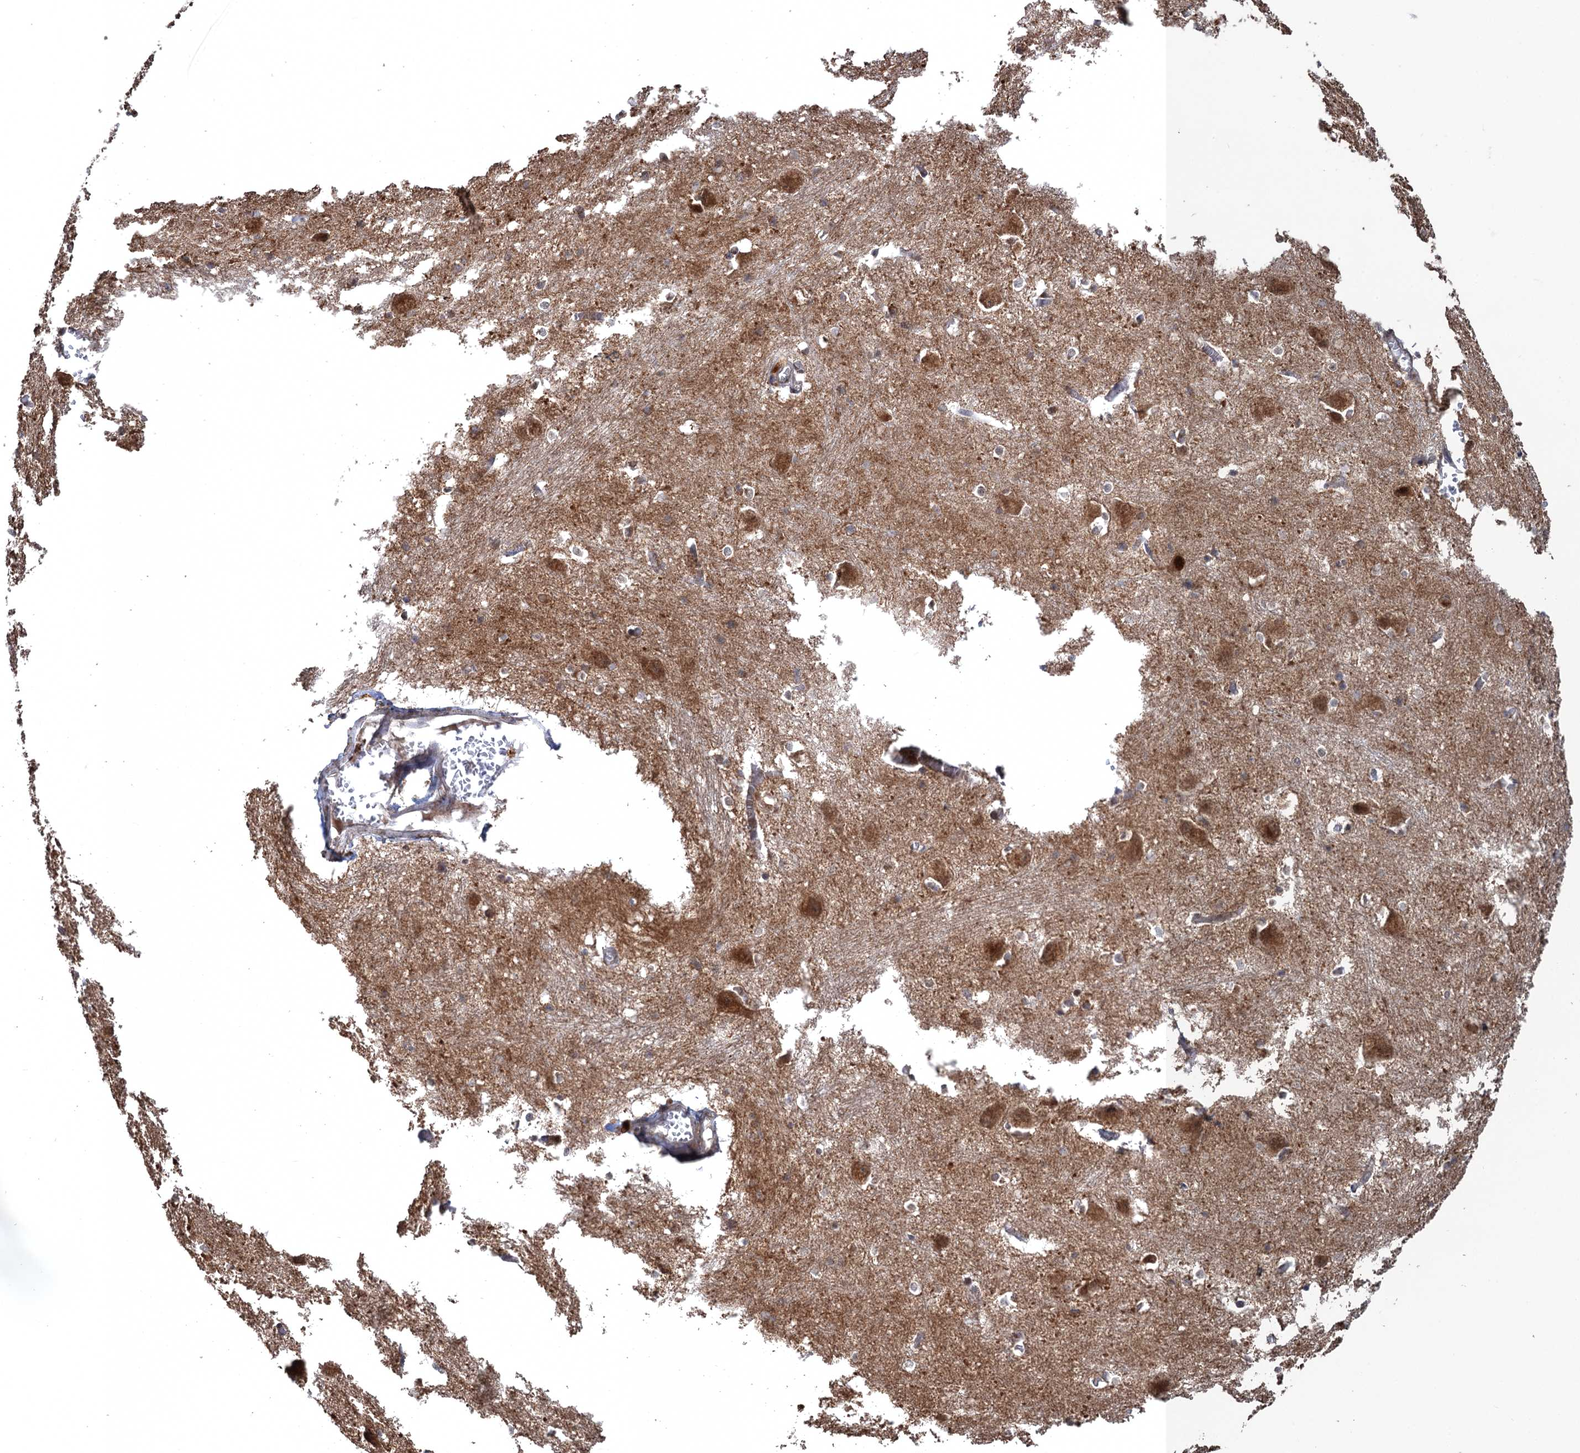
{"staining": {"intensity": "weak", "quantity": "25%-75%", "location": "cytoplasmic/membranous"}, "tissue": "caudate", "cell_type": "Glial cells", "image_type": "normal", "snomed": [{"axis": "morphology", "description": "Normal tissue, NOS"}, {"axis": "topography", "description": "Lateral ventricle wall"}], "caption": "High-power microscopy captured an immunohistochemistry histopathology image of normal caudate, revealing weak cytoplasmic/membranous staining in about 25%-75% of glial cells.", "gene": "BMERB1", "patient": {"sex": "male", "age": 37}}